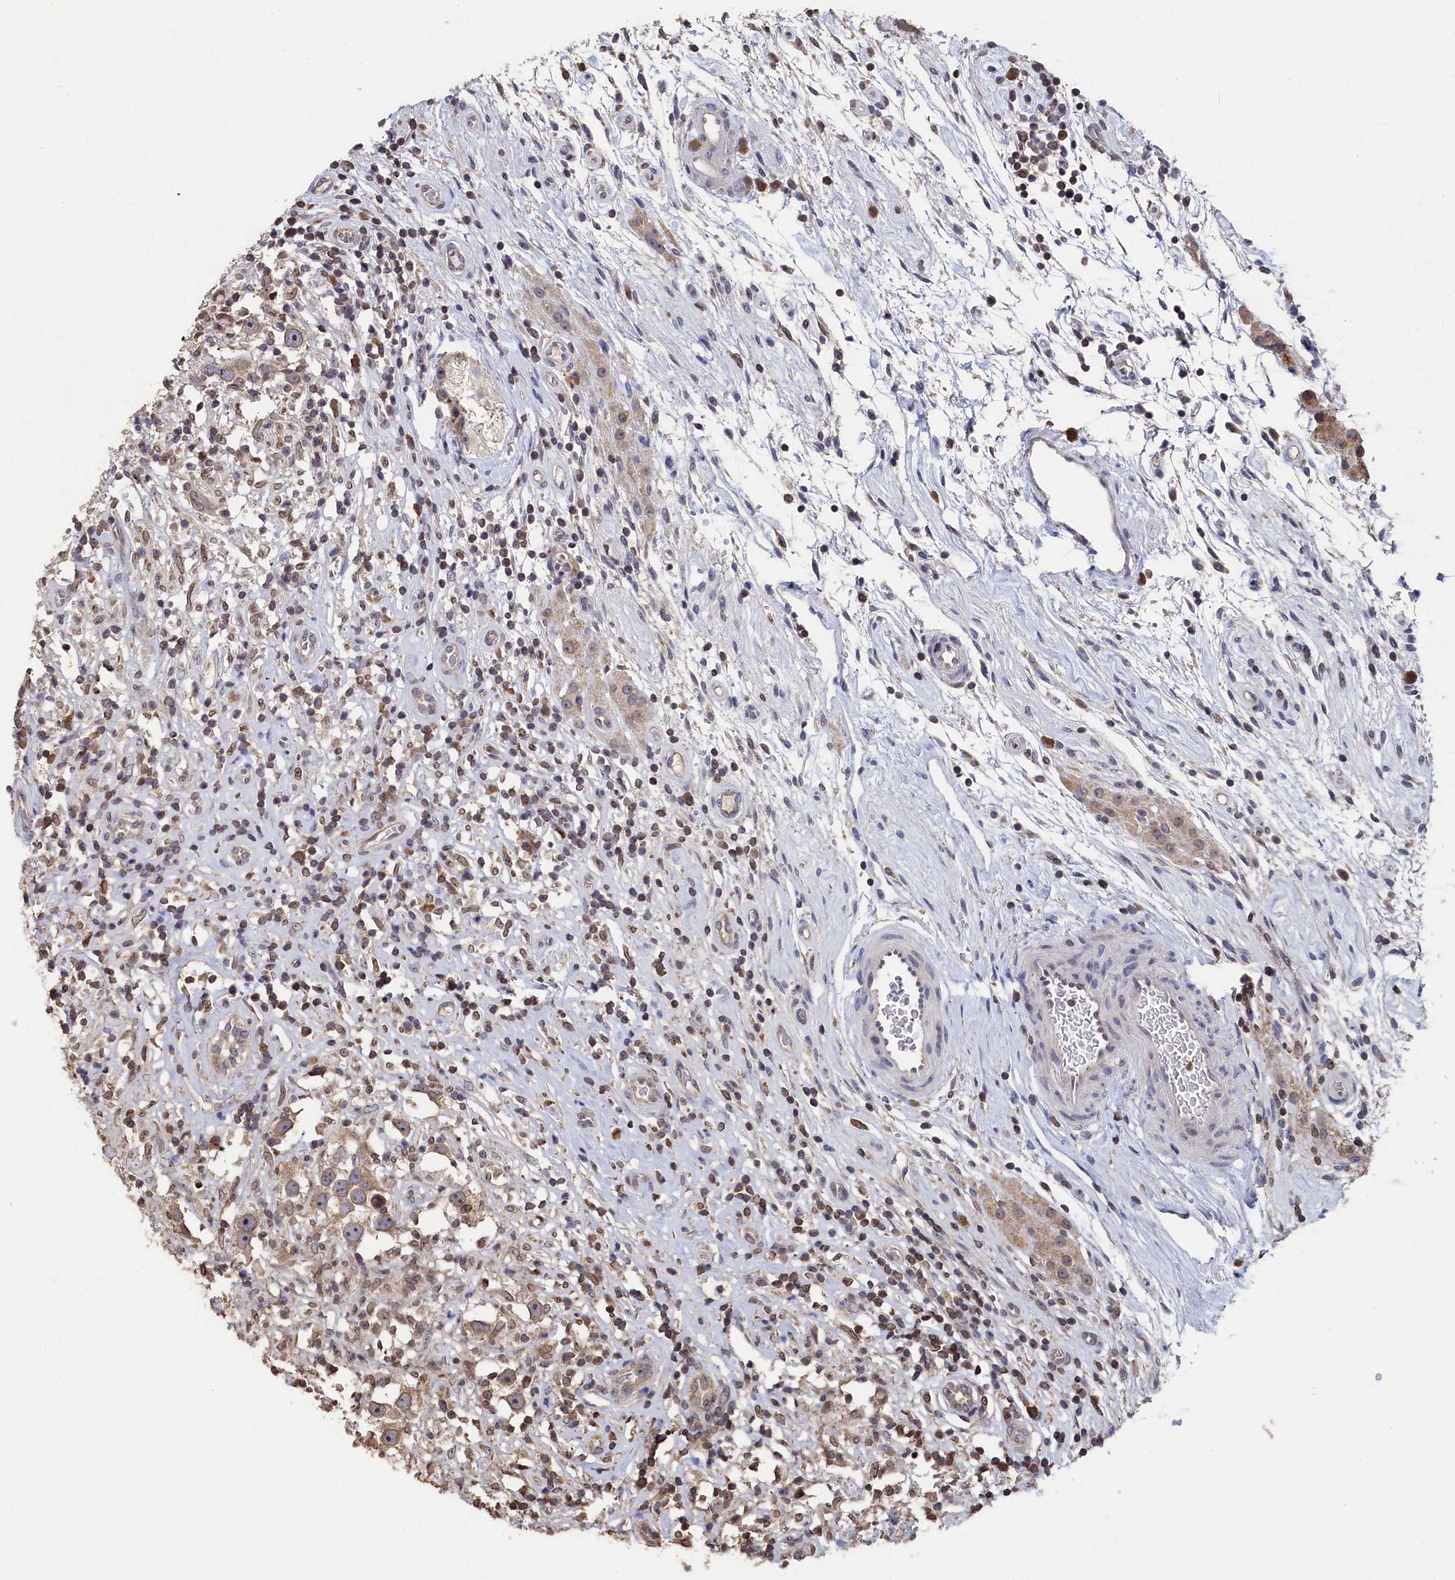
{"staining": {"intensity": "moderate", "quantity": ">75%", "location": "cytoplasmic/membranous"}, "tissue": "testis cancer", "cell_type": "Tumor cells", "image_type": "cancer", "snomed": [{"axis": "morphology", "description": "Seminoma, NOS"}, {"axis": "topography", "description": "Testis"}], "caption": "Testis cancer stained for a protein shows moderate cytoplasmic/membranous positivity in tumor cells.", "gene": "ANKEF1", "patient": {"sex": "male", "age": 49}}